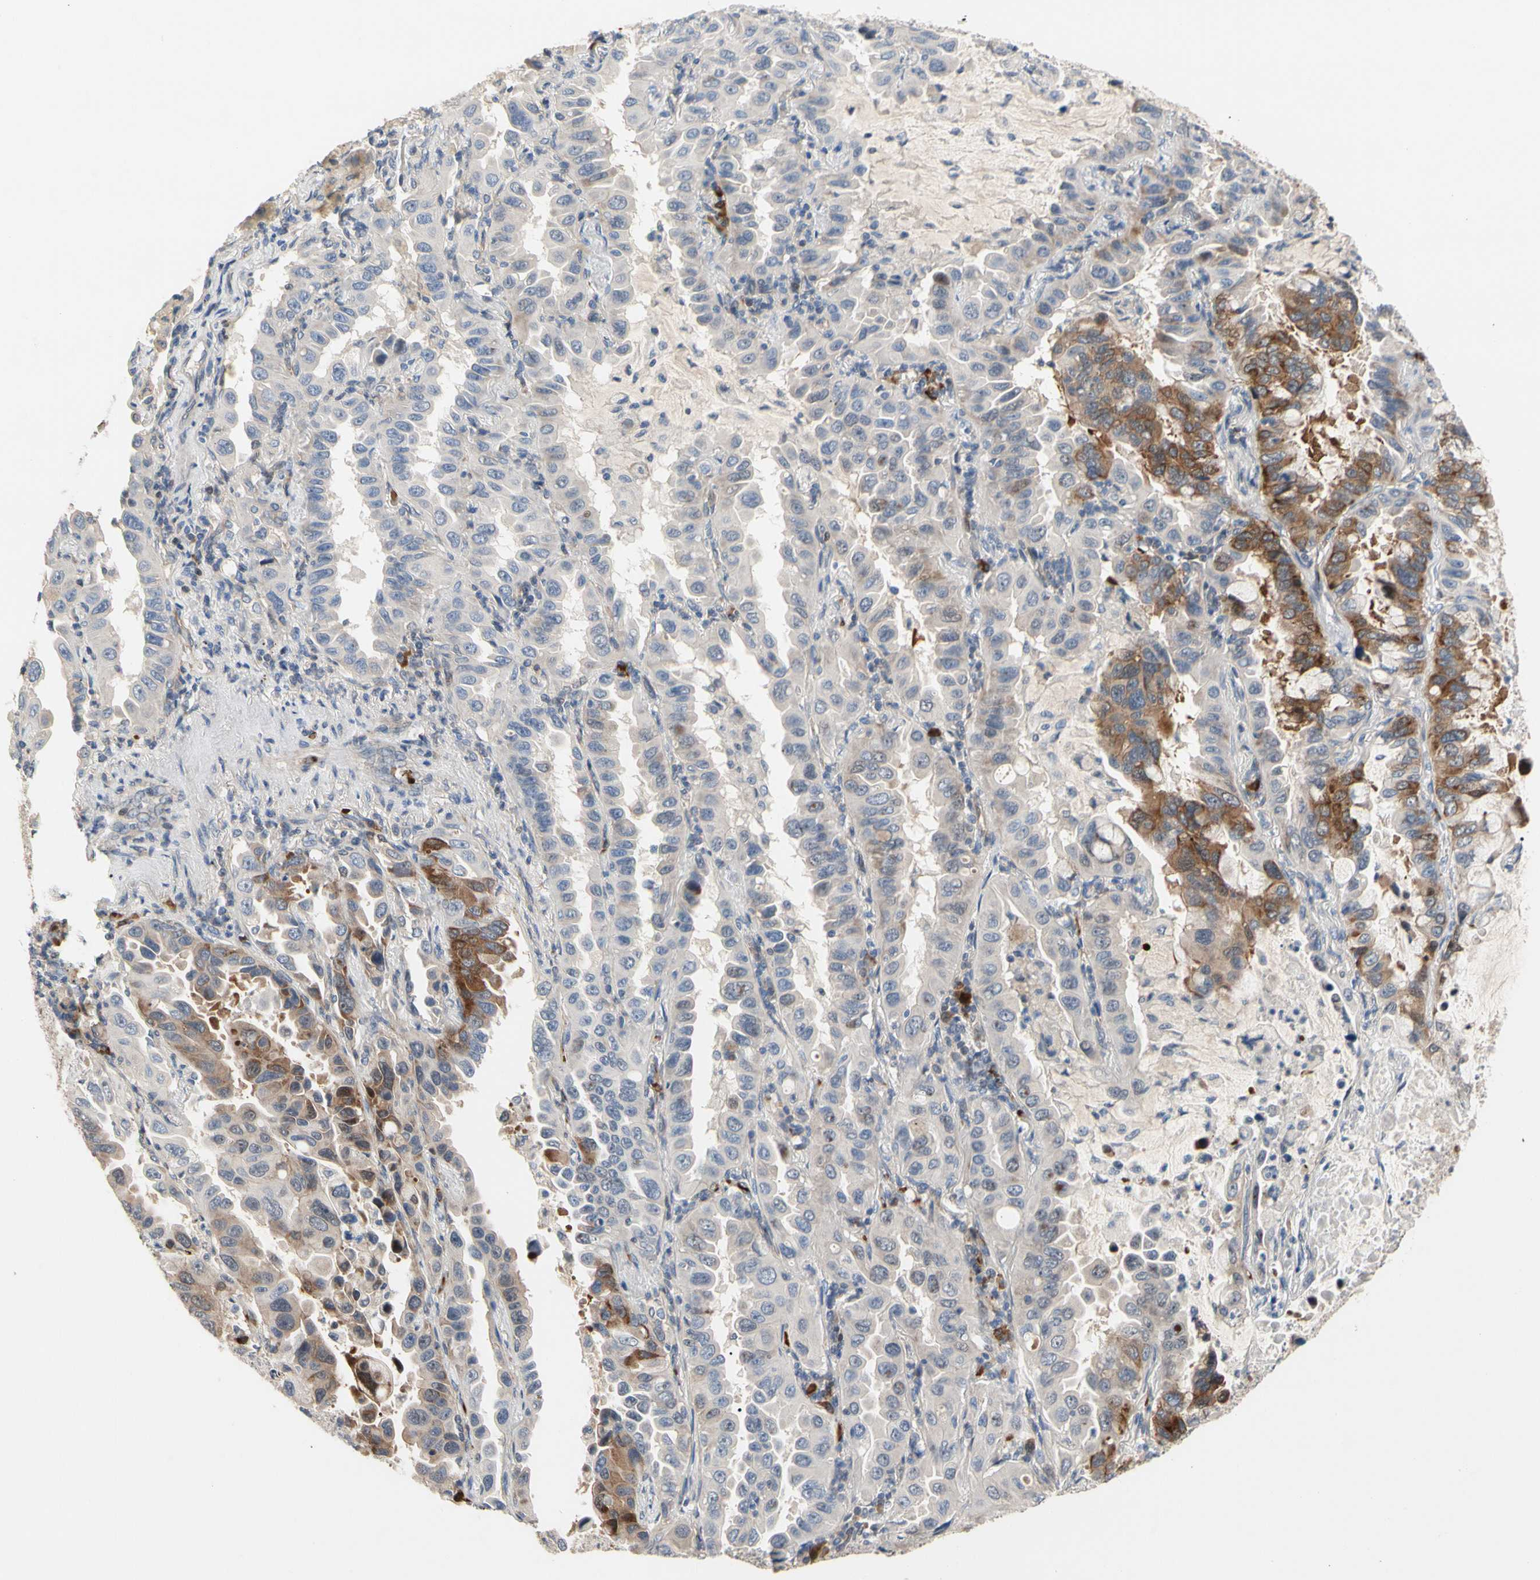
{"staining": {"intensity": "moderate", "quantity": "25%-75%", "location": "cytoplasmic/membranous,nuclear"}, "tissue": "lung cancer", "cell_type": "Tumor cells", "image_type": "cancer", "snomed": [{"axis": "morphology", "description": "Adenocarcinoma, NOS"}, {"axis": "topography", "description": "Lung"}], "caption": "About 25%-75% of tumor cells in lung cancer exhibit moderate cytoplasmic/membranous and nuclear protein positivity as visualized by brown immunohistochemical staining.", "gene": "HMGCR", "patient": {"sex": "male", "age": 64}}